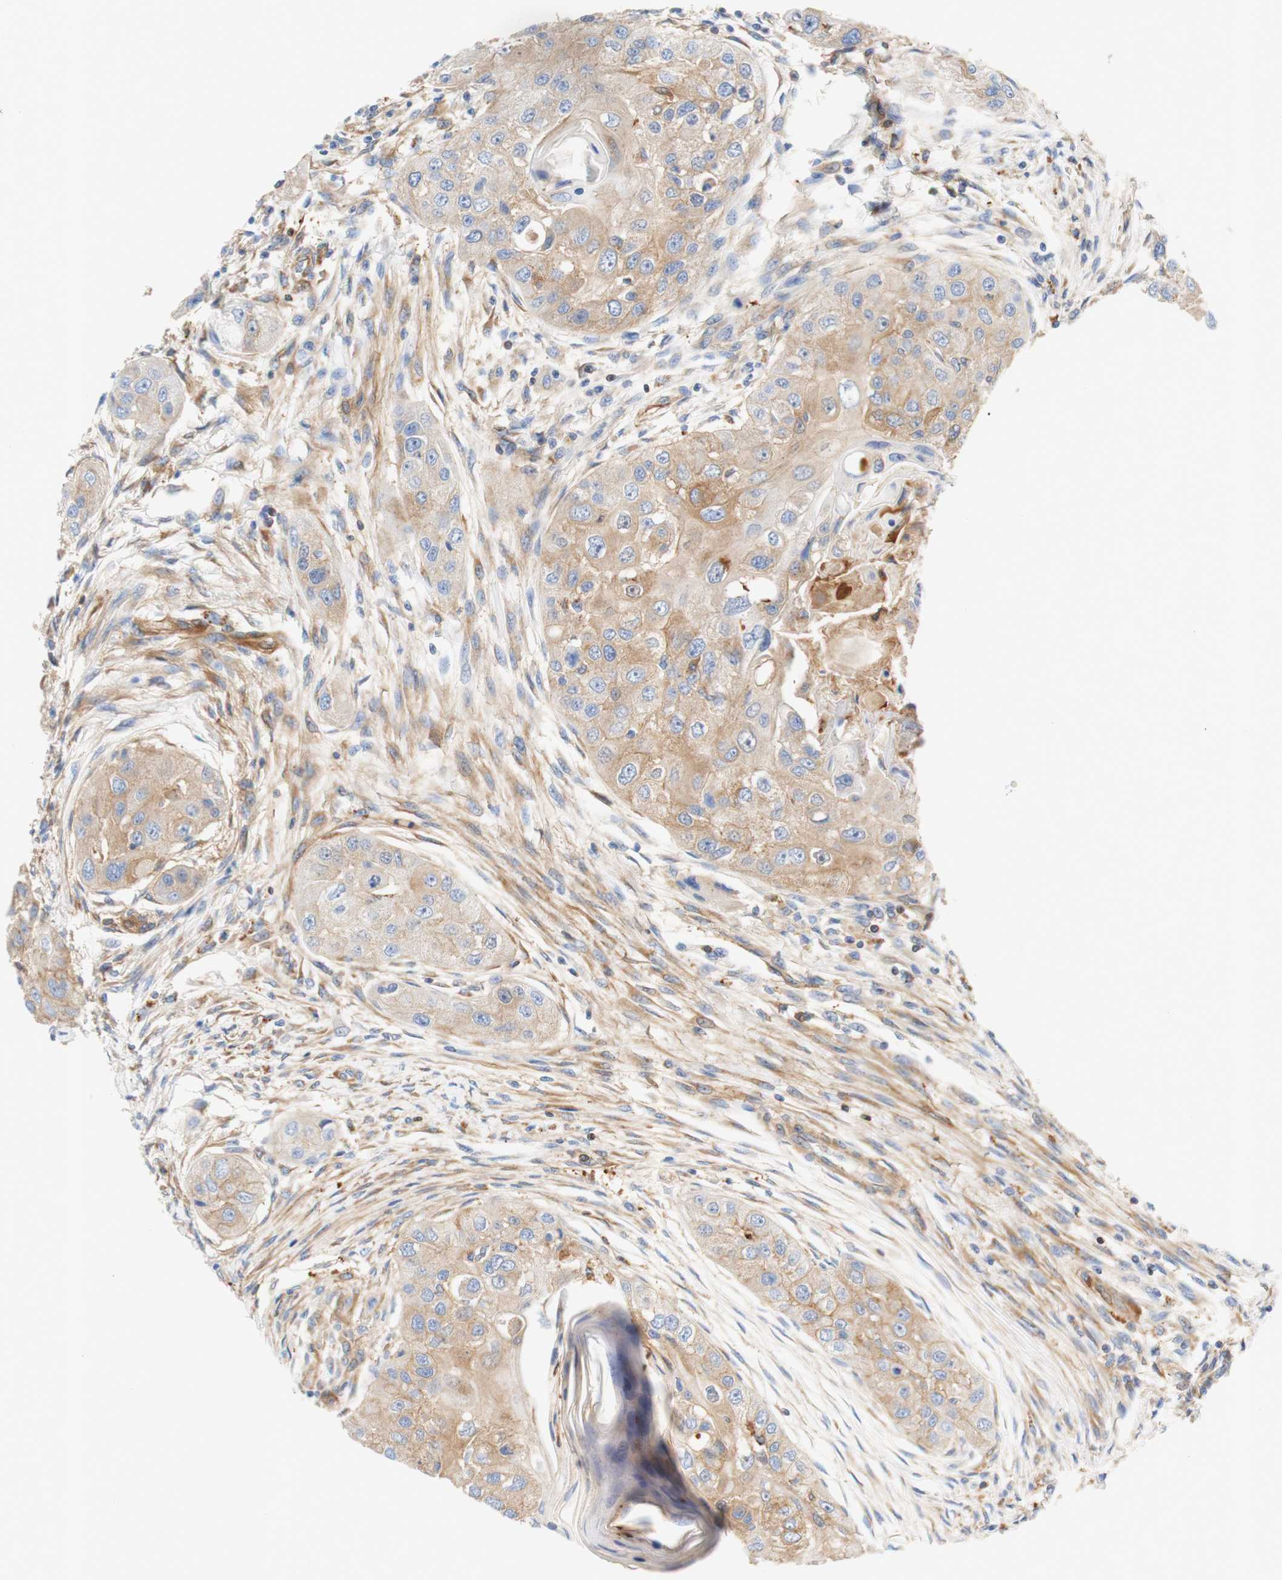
{"staining": {"intensity": "weak", "quantity": ">75%", "location": "cytoplasmic/membranous"}, "tissue": "head and neck cancer", "cell_type": "Tumor cells", "image_type": "cancer", "snomed": [{"axis": "morphology", "description": "Normal tissue, NOS"}, {"axis": "morphology", "description": "Squamous cell carcinoma, NOS"}, {"axis": "topography", "description": "Skeletal muscle"}, {"axis": "topography", "description": "Head-Neck"}], "caption": "Immunohistochemistry (IHC) of head and neck squamous cell carcinoma demonstrates low levels of weak cytoplasmic/membranous staining in about >75% of tumor cells.", "gene": "STOM", "patient": {"sex": "male", "age": 51}}